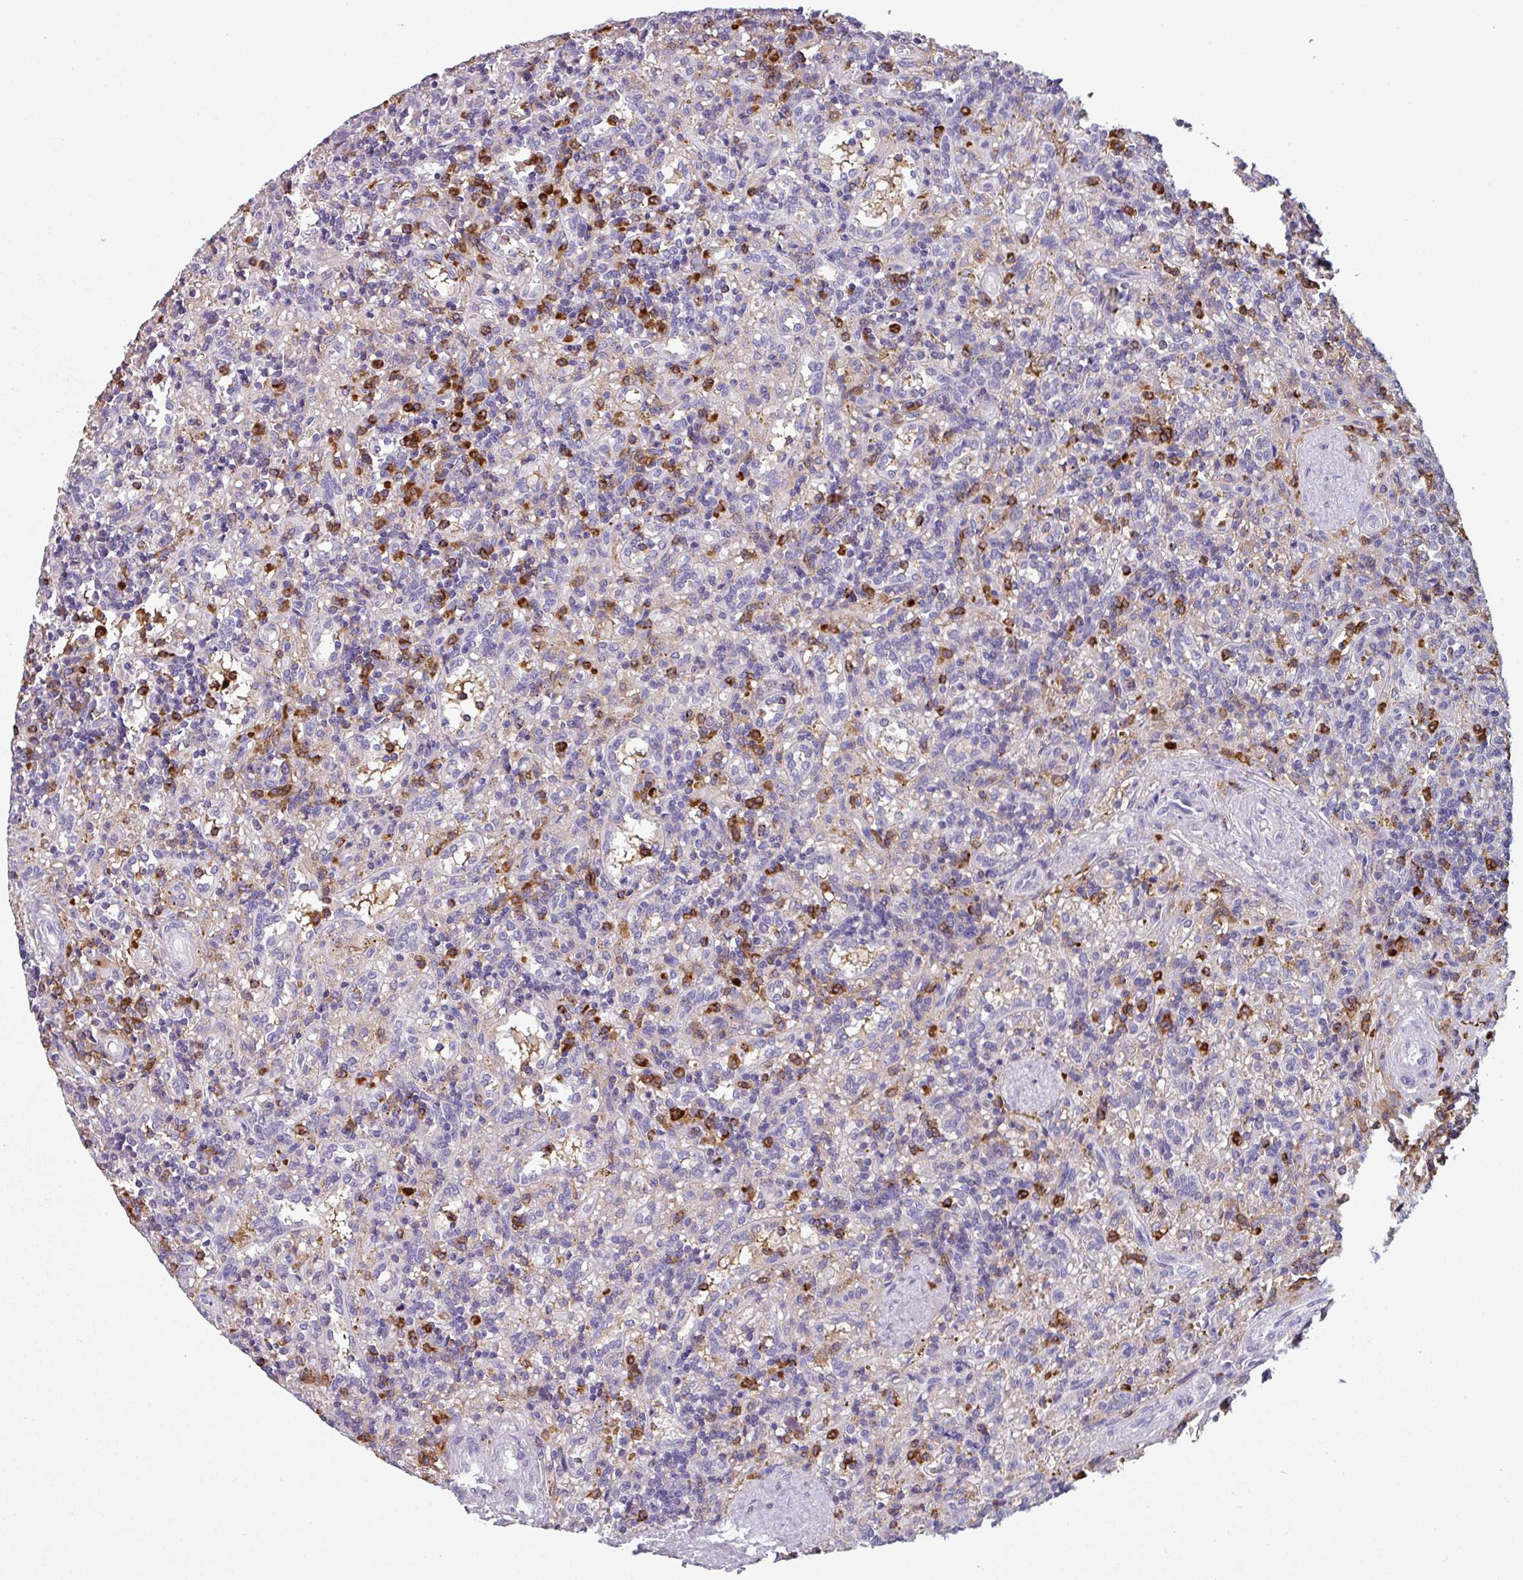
{"staining": {"intensity": "negative", "quantity": "none", "location": "none"}, "tissue": "lymphoma", "cell_type": "Tumor cells", "image_type": "cancer", "snomed": [{"axis": "morphology", "description": "Malignant lymphoma, non-Hodgkin's type, Low grade"}, {"axis": "topography", "description": "Spleen"}], "caption": "Tumor cells show no significant protein expression in low-grade malignant lymphoma, non-Hodgkin's type.", "gene": "EXOSC5", "patient": {"sex": "male", "age": 67}}